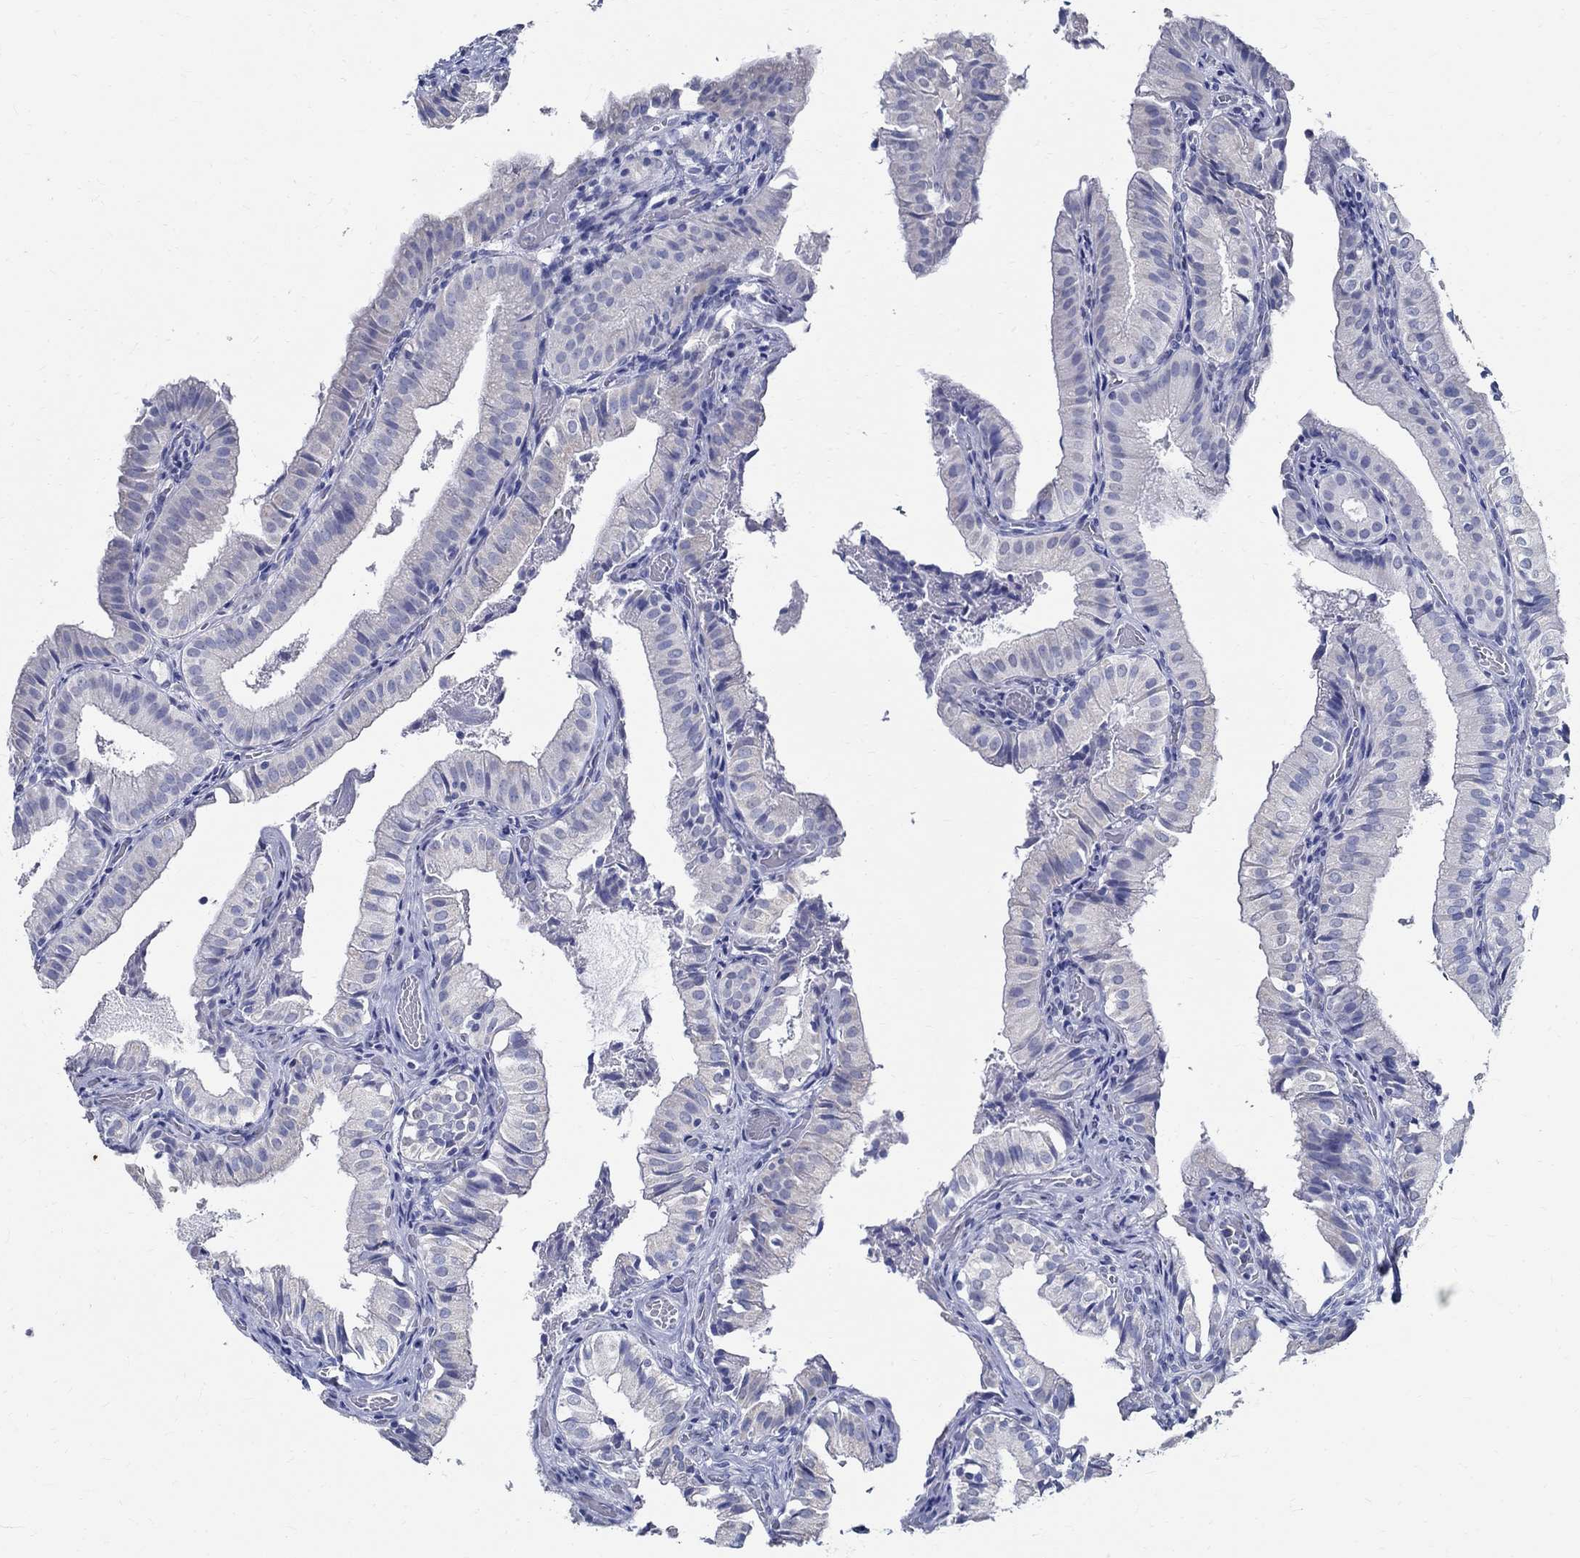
{"staining": {"intensity": "negative", "quantity": "none", "location": "none"}, "tissue": "gallbladder", "cell_type": "Glandular cells", "image_type": "normal", "snomed": [{"axis": "morphology", "description": "Normal tissue, NOS"}, {"axis": "topography", "description": "Gallbladder"}], "caption": "The micrograph displays no significant staining in glandular cells of gallbladder.", "gene": "TSPAN16", "patient": {"sex": "female", "age": 47}}